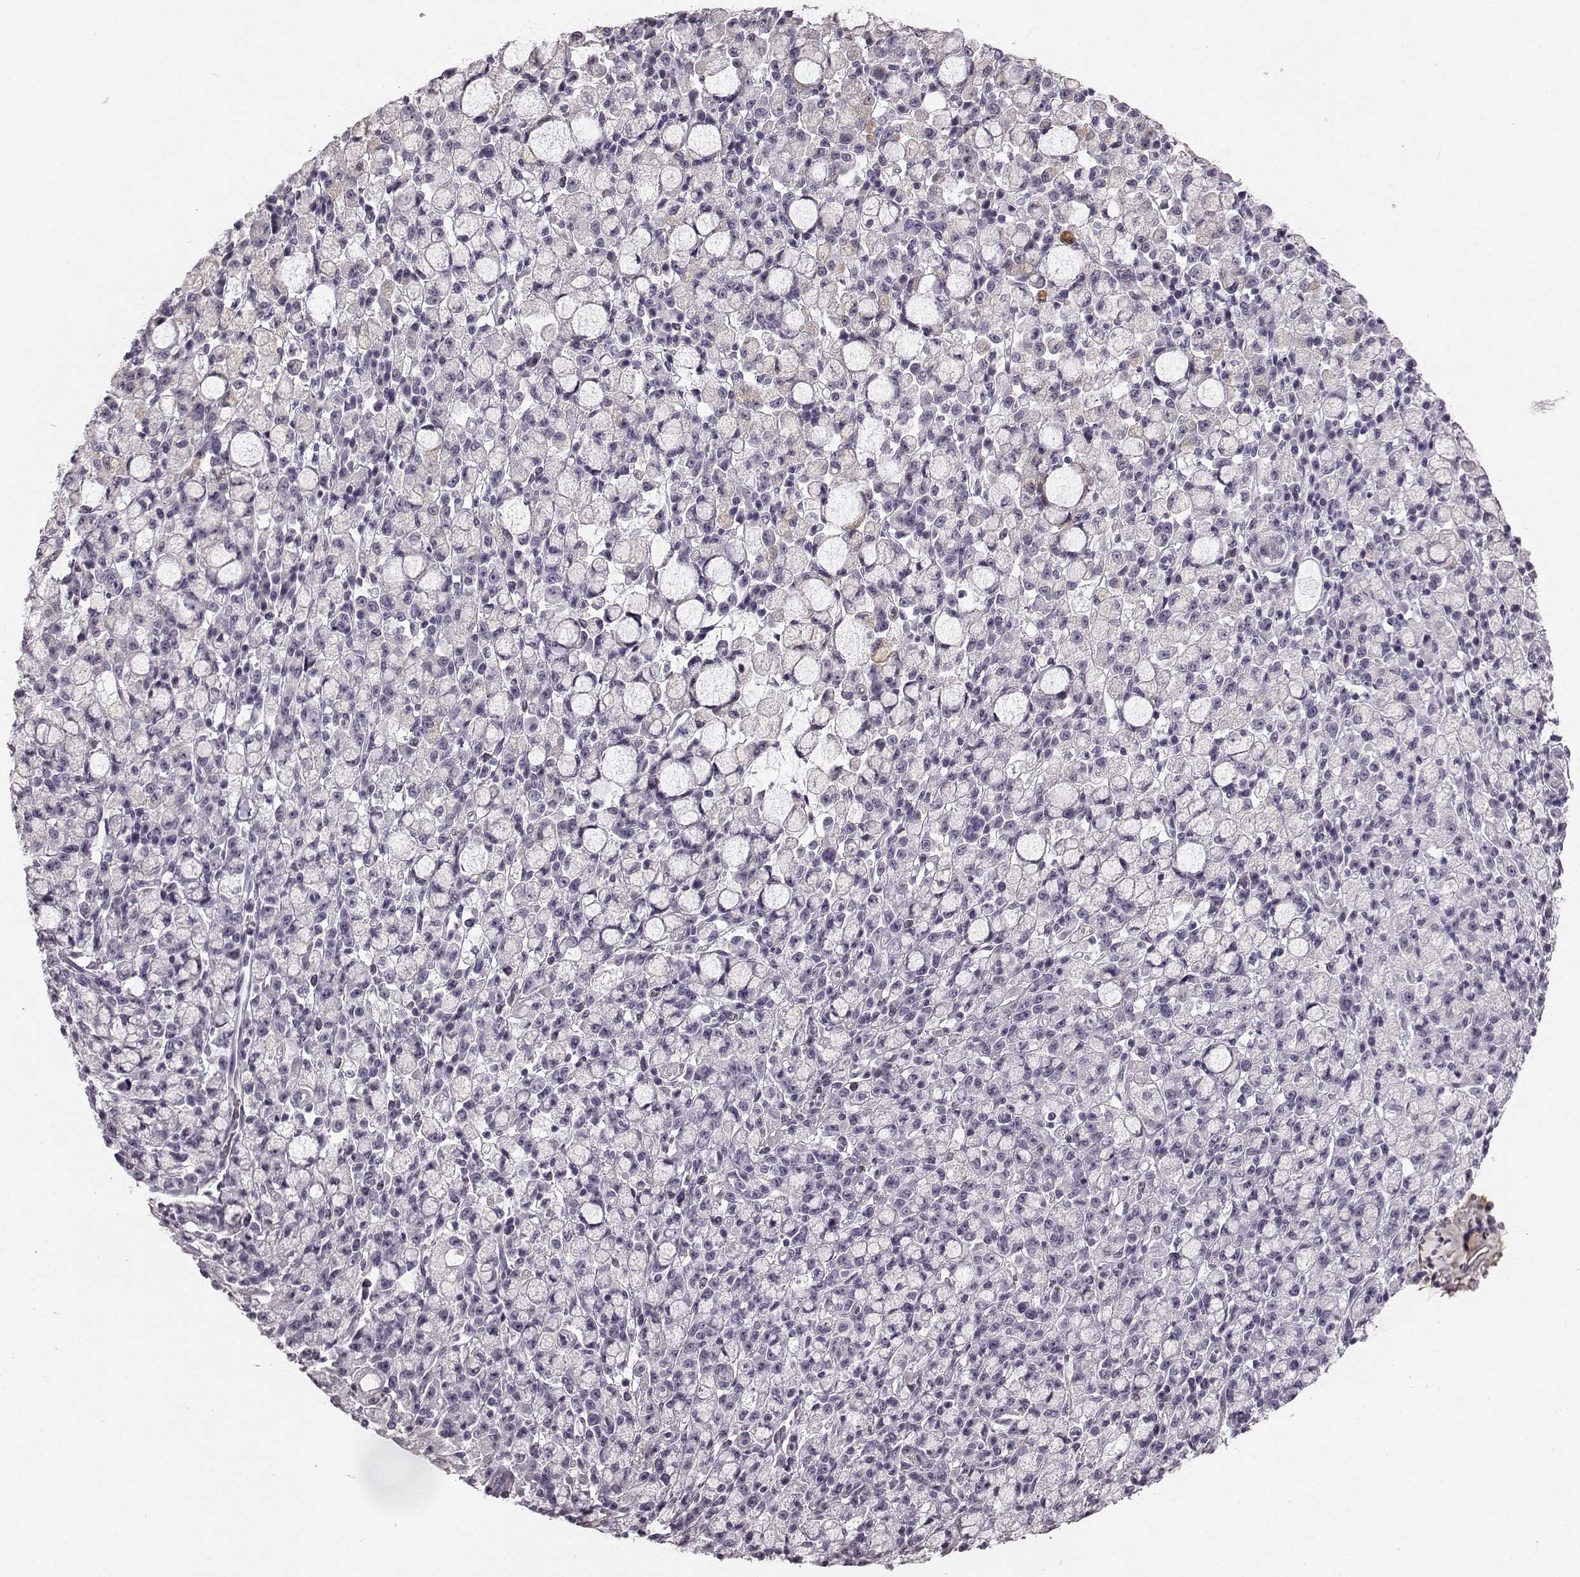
{"staining": {"intensity": "negative", "quantity": "none", "location": "none"}, "tissue": "stomach cancer", "cell_type": "Tumor cells", "image_type": "cancer", "snomed": [{"axis": "morphology", "description": "Adenocarcinoma, NOS"}, {"axis": "topography", "description": "Stomach"}], "caption": "The histopathology image shows no significant staining in tumor cells of stomach cancer.", "gene": "TMPRSS15", "patient": {"sex": "male", "age": 58}}